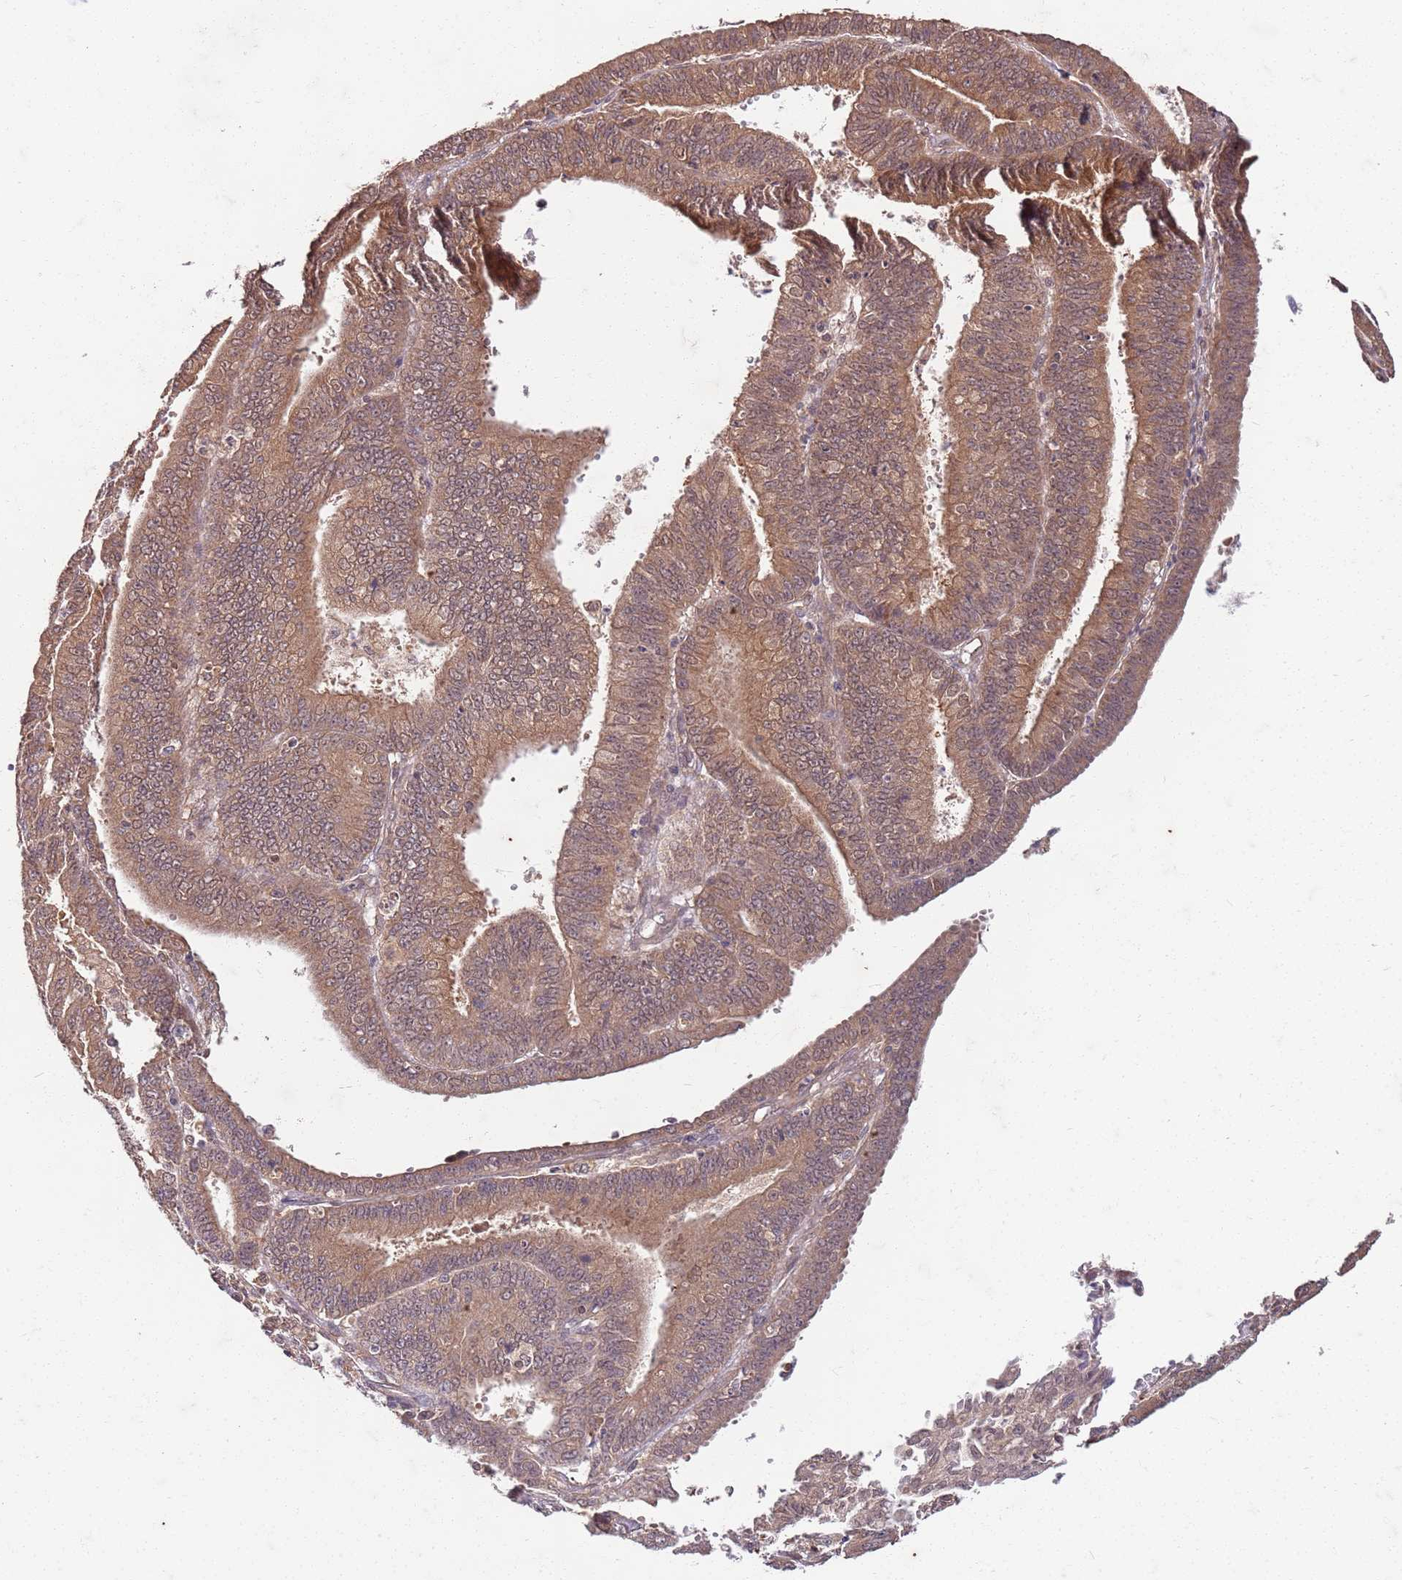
{"staining": {"intensity": "moderate", "quantity": ">75%", "location": "cytoplasmic/membranous,nuclear"}, "tissue": "endometrial cancer", "cell_type": "Tumor cells", "image_type": "cancer", "snomed": [{"axis": "morphology", "description": "Adenocarcinoma, NOS"}, {"axis": "topography", "description": "Endometrium"}], "caption": "Immunohistochemistry of endometrial adenocarcinoma shows medium levels of moderate cytoplasmic/membranous and nuclear positivity in approximately >75% of tumor cells. (IHC, brightfield microscopy, high magnification).", "gene": "UBE3A", "patient": {"sex": "female", "age": 73}}